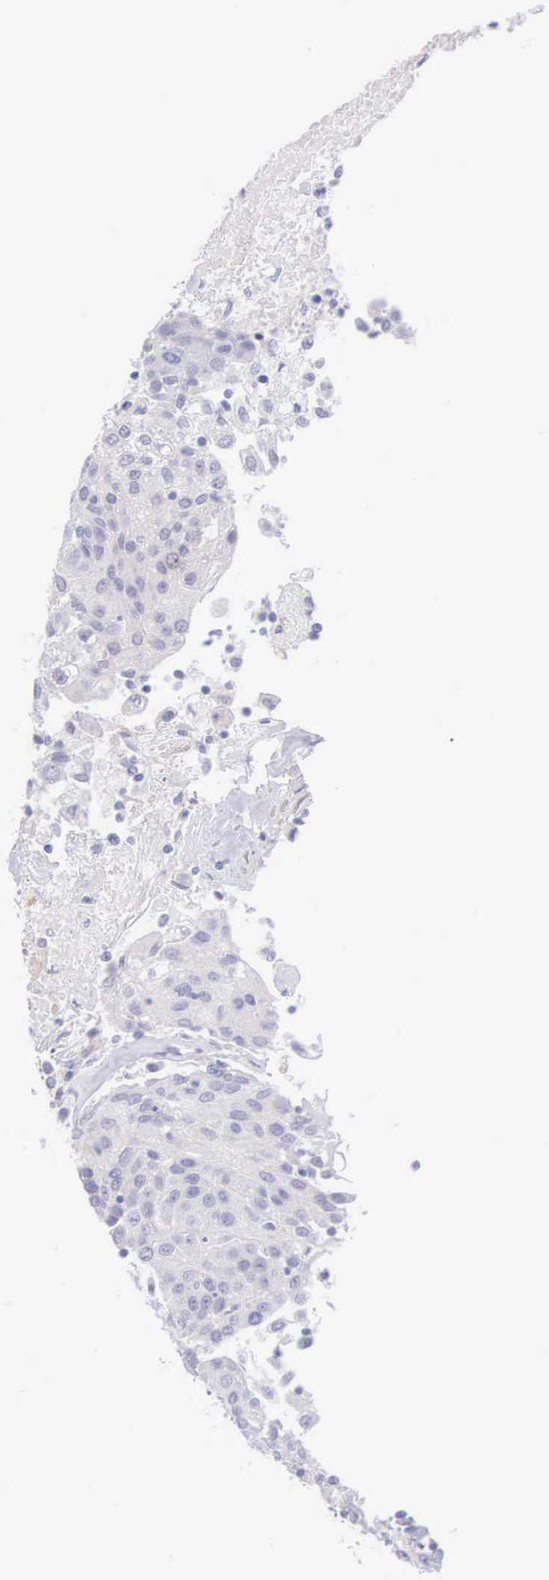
{"staining": {"intensity": "negative", "quantity": "none", "location": "none"}, "tissue": "urothelial cancer", "cell_type": "Tumor cells", "image_type": "cancer", "snomed": [{"axis": "morphology", "description": "Urothelial carcinoma, High grade"}, {"axis": "topography", "description": "Urinary bladder"}], "caption": "A micrograph of human urothelial cancer is negative for staining in tumor cells.", "gene": "ARFGAP3", "patient": {"sex": "female", "age": 85}}